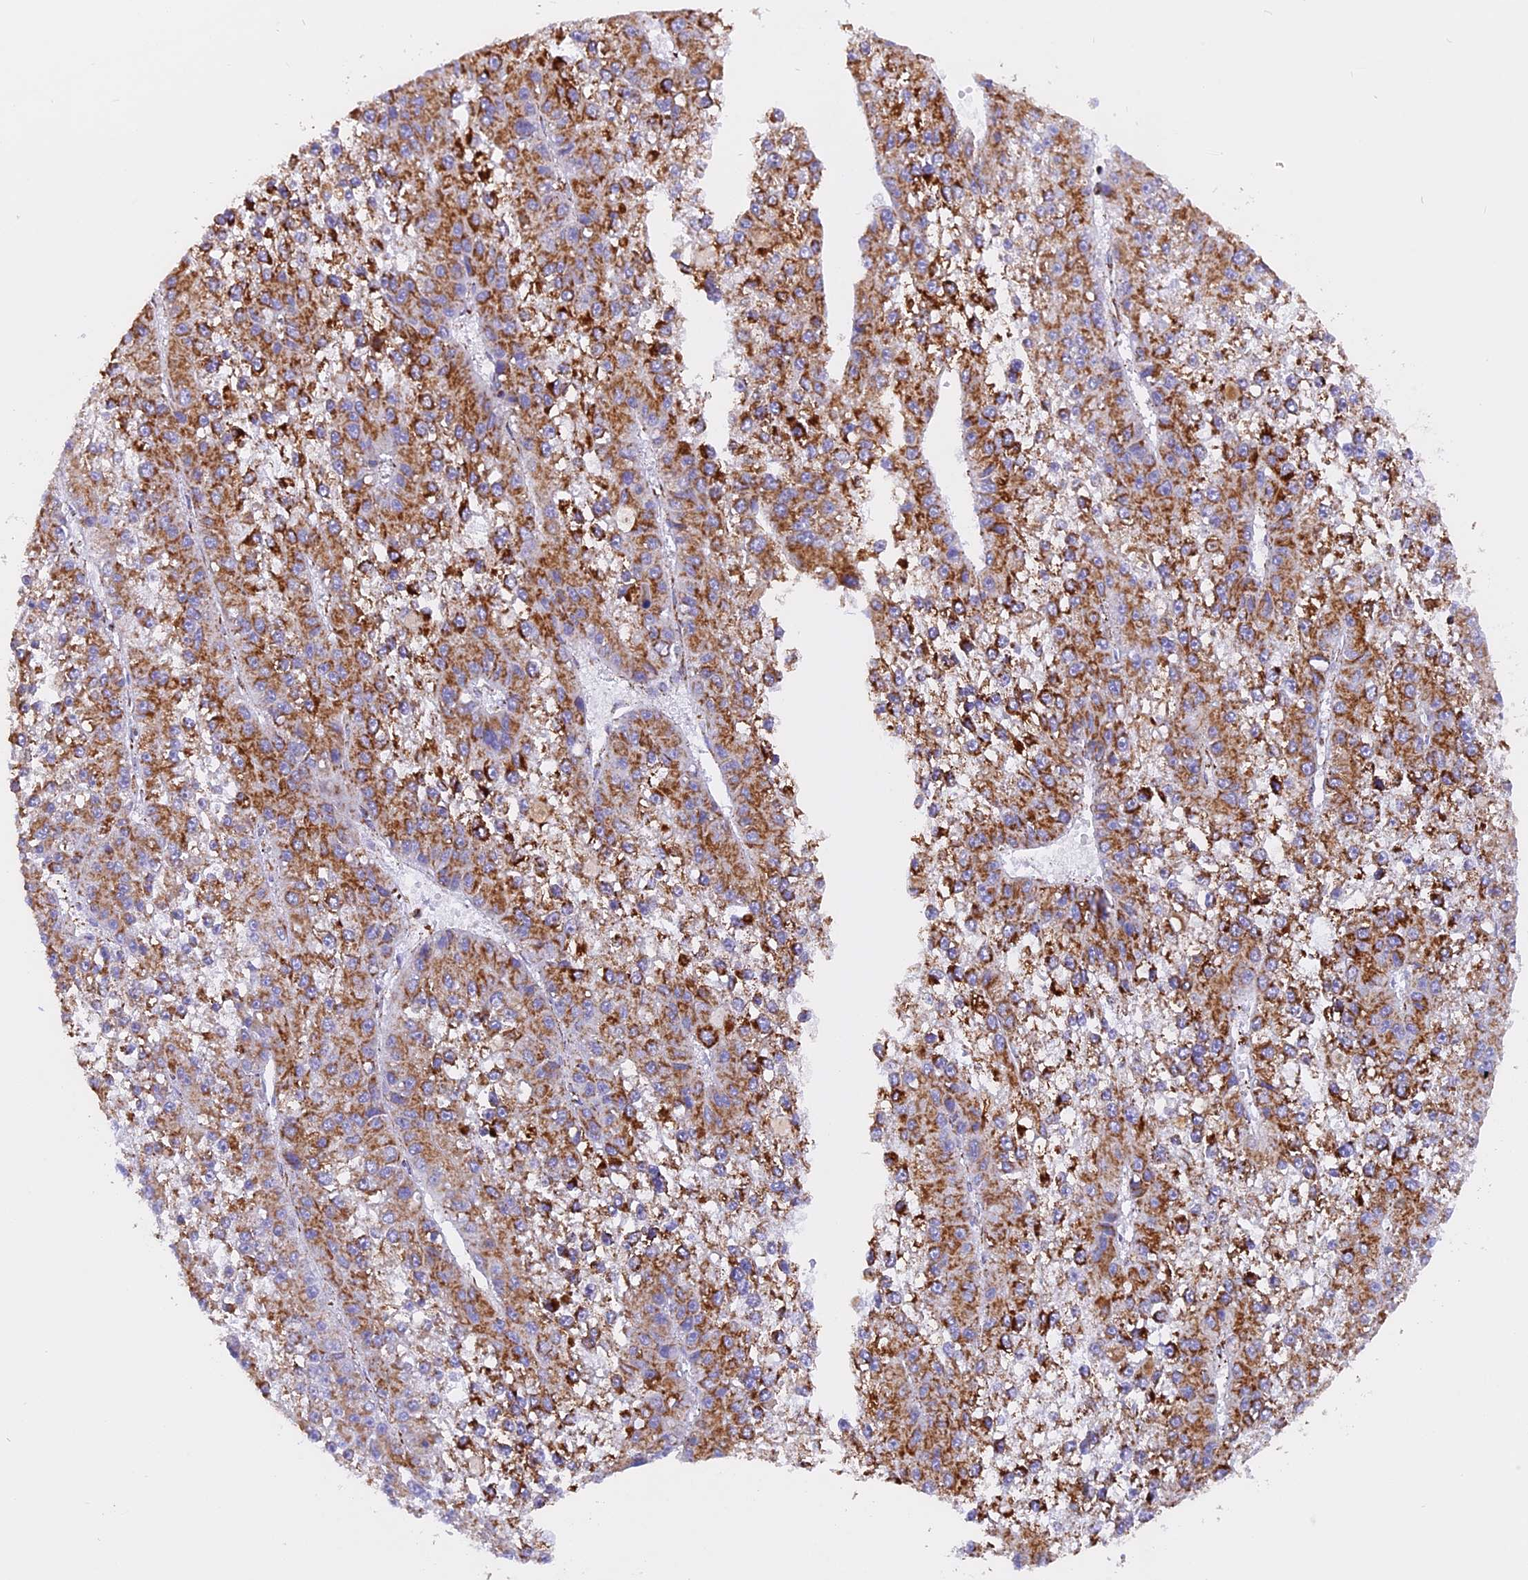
{"staining": {"intensity": "moderate", "quantity": ">75%", "location": "cytoplasmic/membranous"}, "tissue": "liver cancer", "cell_type": "Tumor cells", "image_type": "cancer", "snomed": [{"axis": "morphology", "description": "Carcinoma, Hepatocellular, NOS"}, {"axis": "topography", "description": "Liver"}], "caption": "The image demonstrates a brown stain indicating the presence of a protein in the cytoplasmic/membranous of tumor cells in liver hepatocellular carcinoma.", "gene": "KCNG1", "patient": {"sex": "female", "age": 73}}